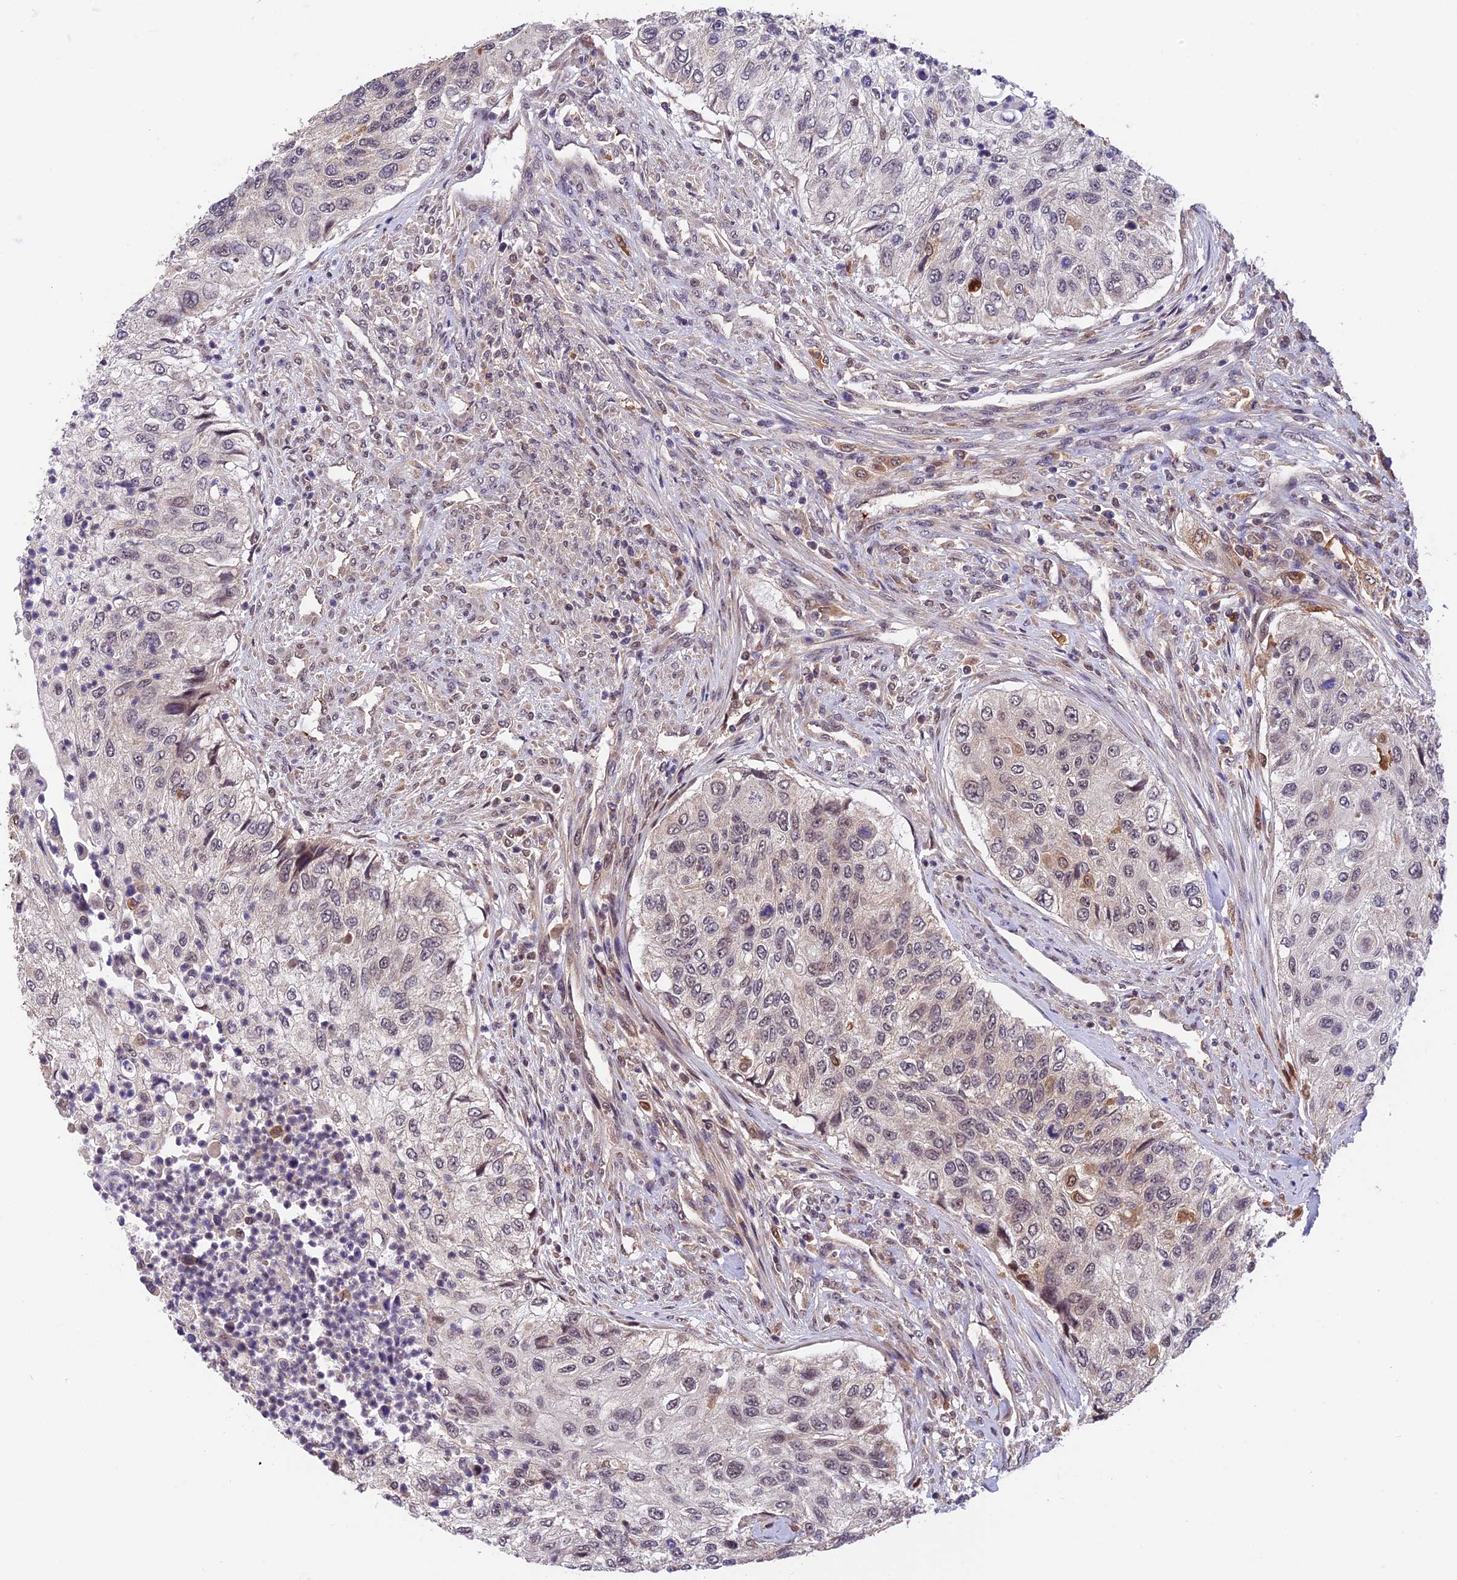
{"staining": {"intensity": "negative", "quantity": "none", "location": "none"}, "tissue": "urothelial cancer", "cell_type": "Tumor cells", "image_type": "cancer", "snomed": [{"axis": "morphology", "description": "Urothelial carcinoma, High grade"}, {"axis": "topography", "description": "Urinary bladder"}], "caption": "This is an immunohistochemistry (IHC) photomicrograph of human high-grade urothelial carcinoma. There is no staining in tumor cells.", "gene": "MNS1", "patient": {"sex": "female", "age": 60}}